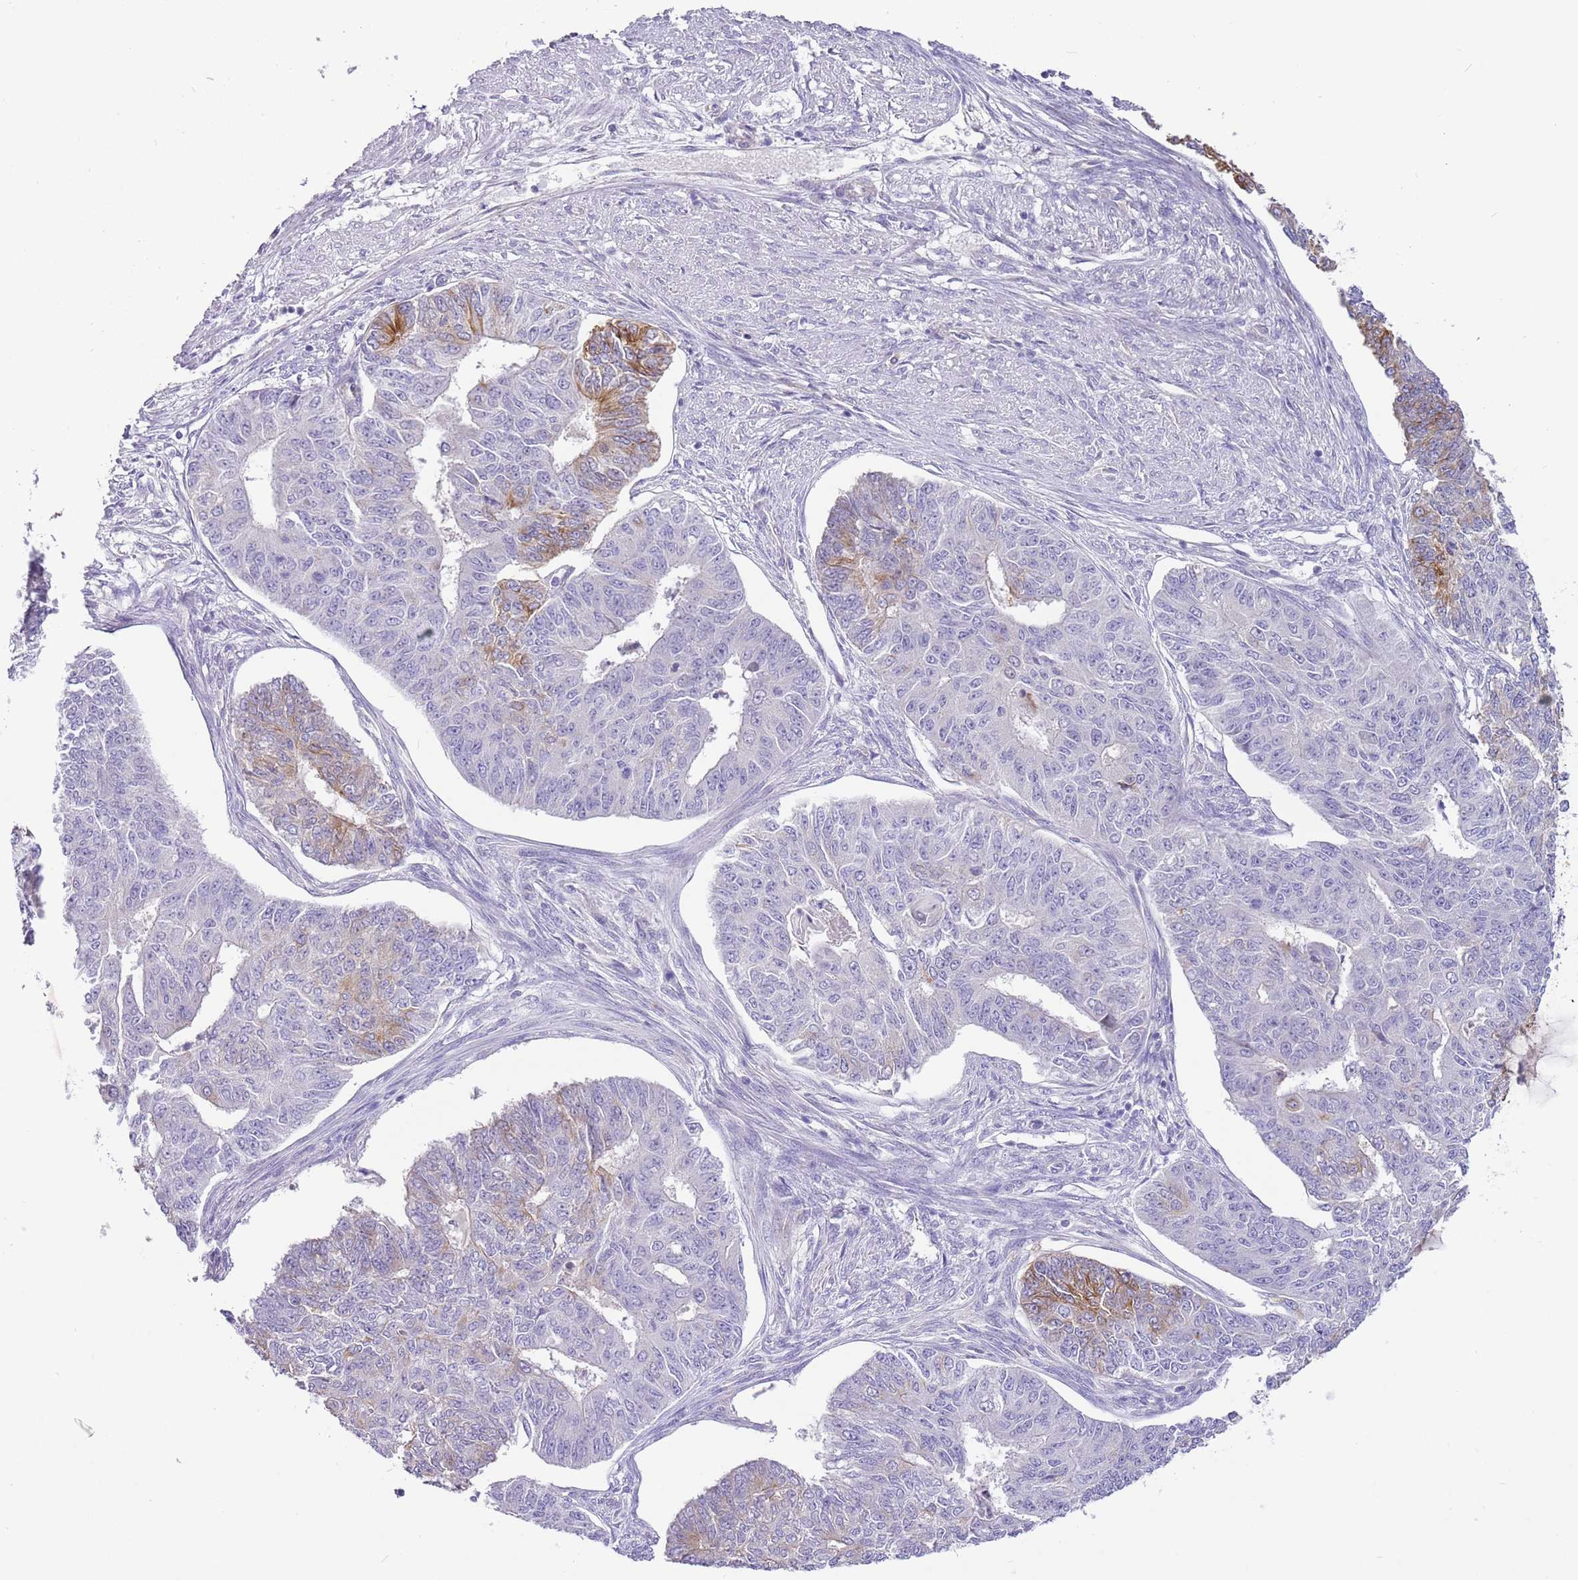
{"staining": {"intensity": "moderate", "quantity": "<25%", "location": "cytoplasmic/membranous"}, "tissue": "endometrial cancer", "cell_type": "Tumor cells", "image_type": "cancer", "snomed": [{"axis": "morphology", "description": "Adenocarcinoma, NOS"}, {"axis": "topography", "description": "Endometrium"}], "caption": "Adenocarcinoma (endometrial) was stained to show a protein in brown. There is low levels of moderate cytoplasmic/membranous positivity in approximately <25% of tumor cells.", "gene": "RFK", "patient": {"sex": "female", "age": 32}}